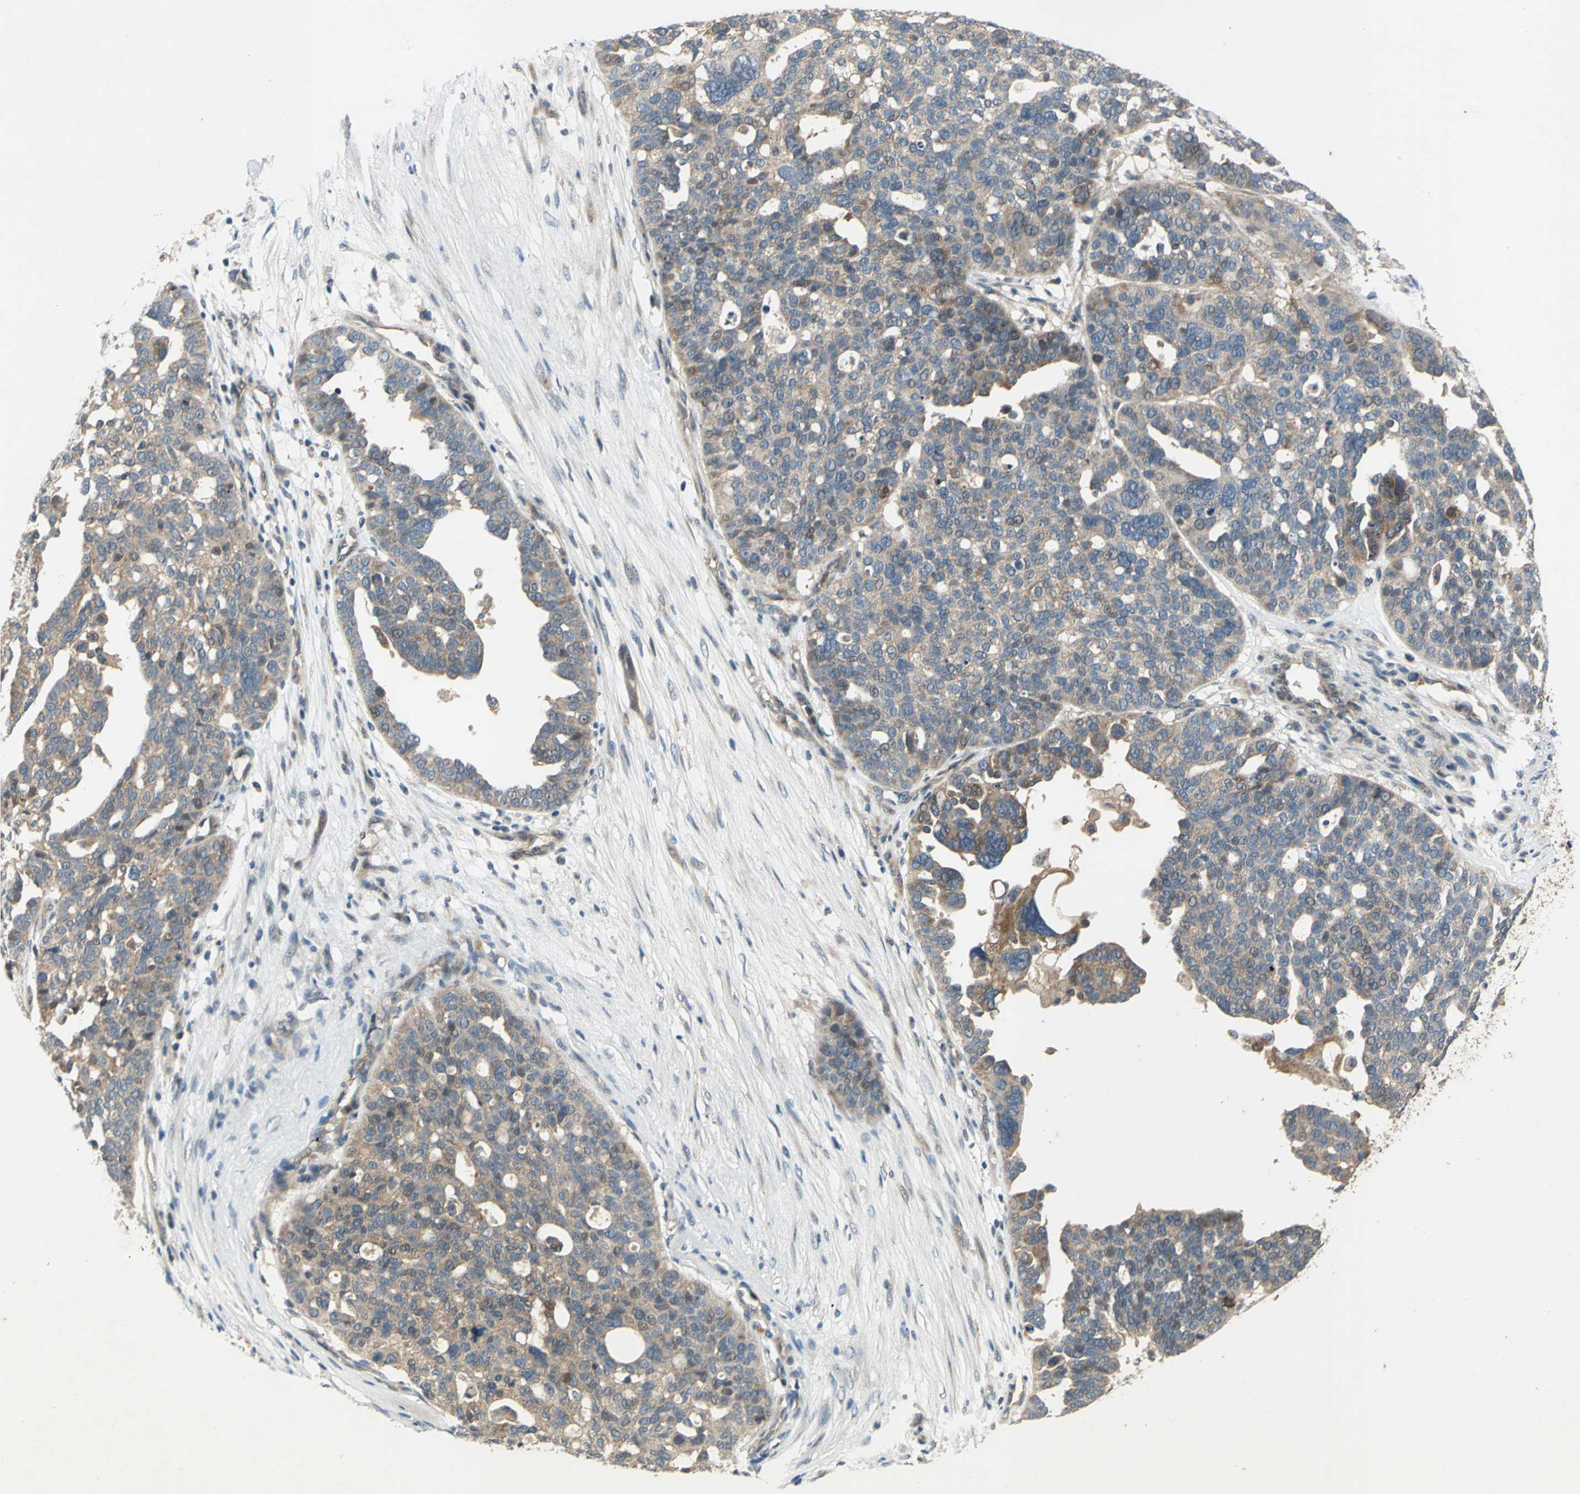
{"staining": {"intensity": "moderate", "quantity": "25%-75%", "location": "cytoplasmic/membranous"}, "tissue": "ovarian cancer", "cell_type": "Tumor cells", "image_type": "cancer", "snomed": [{"axis": "morphology", "description": "Cystadenocarcinoma, serous, NOS"}, {"axis": "topography", "description": "Ovary"}], "caption": "Moderate cytoplasmic/membranous protein staining is appreciated in approximately 25%-75% of tumor cells in serous cystadenocarcinoma (ovarian).", "gene": "EMCN", "patient": {"sex": "female", "age": 59}}